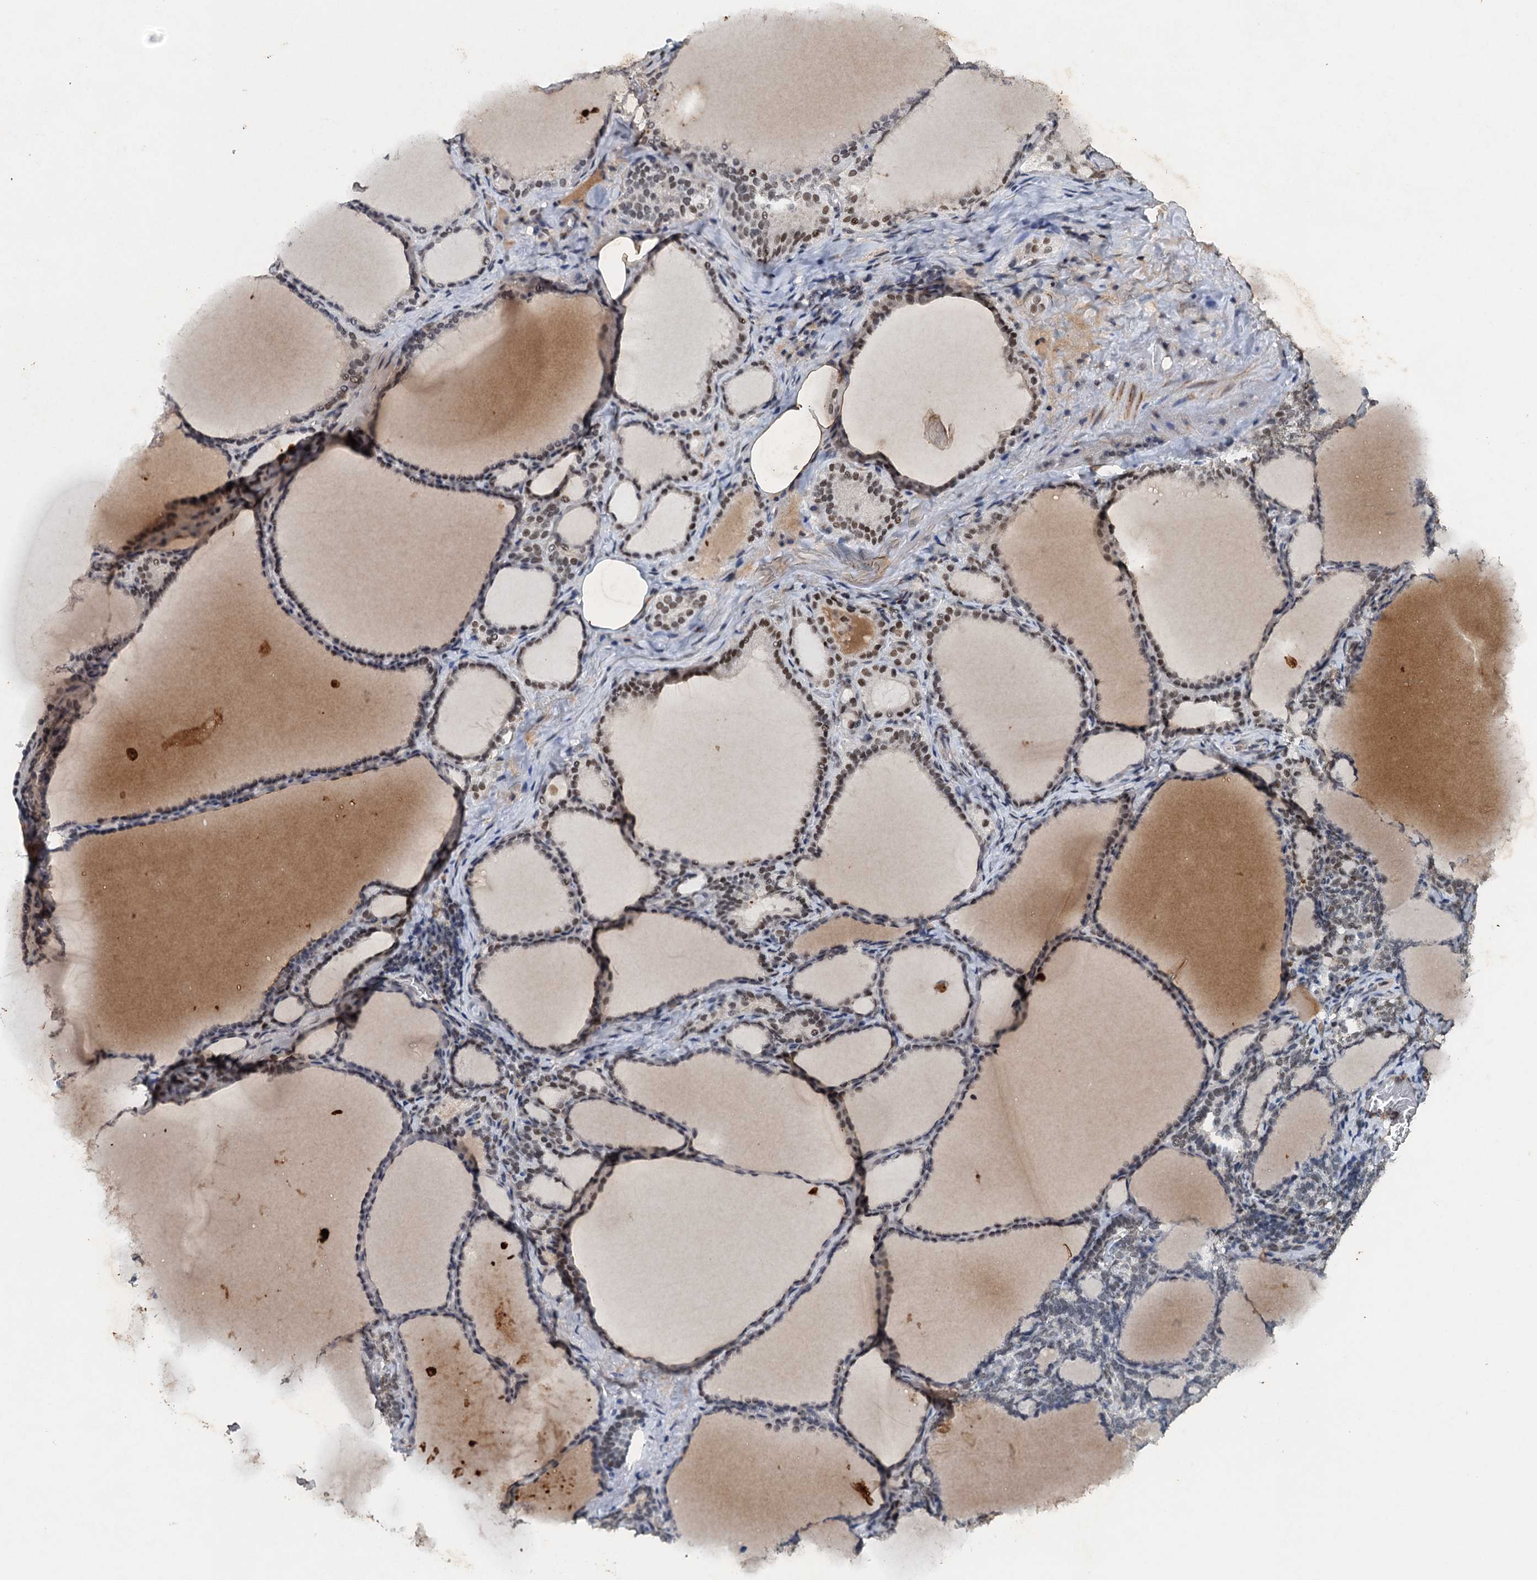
{"staining": {"intensity": "weak", "quantity": "25%-75%", "location": "nuclear"}, "tissue": "thyroid gland", "cell_type": "Glandular cells", "image_type": "normal", "snomed": [{"axis": "morphology", "description": "Normal tissue, NOS"}, {"axis": "topography", "description": "Thyroid gland"}], "caption": "DAB immunohistochemical staining of normal thyroid gland displays weak nuclear protein staining in about 25%-75% of glandular cells. Using DAB (3,3'-diaminobenzidine) (brown) and hematoxylin (blue) stains, captured at high magnification using brightfield microscopy.", "gene": "CSTF3", "patient": {"sex": "female", "age": 39}}